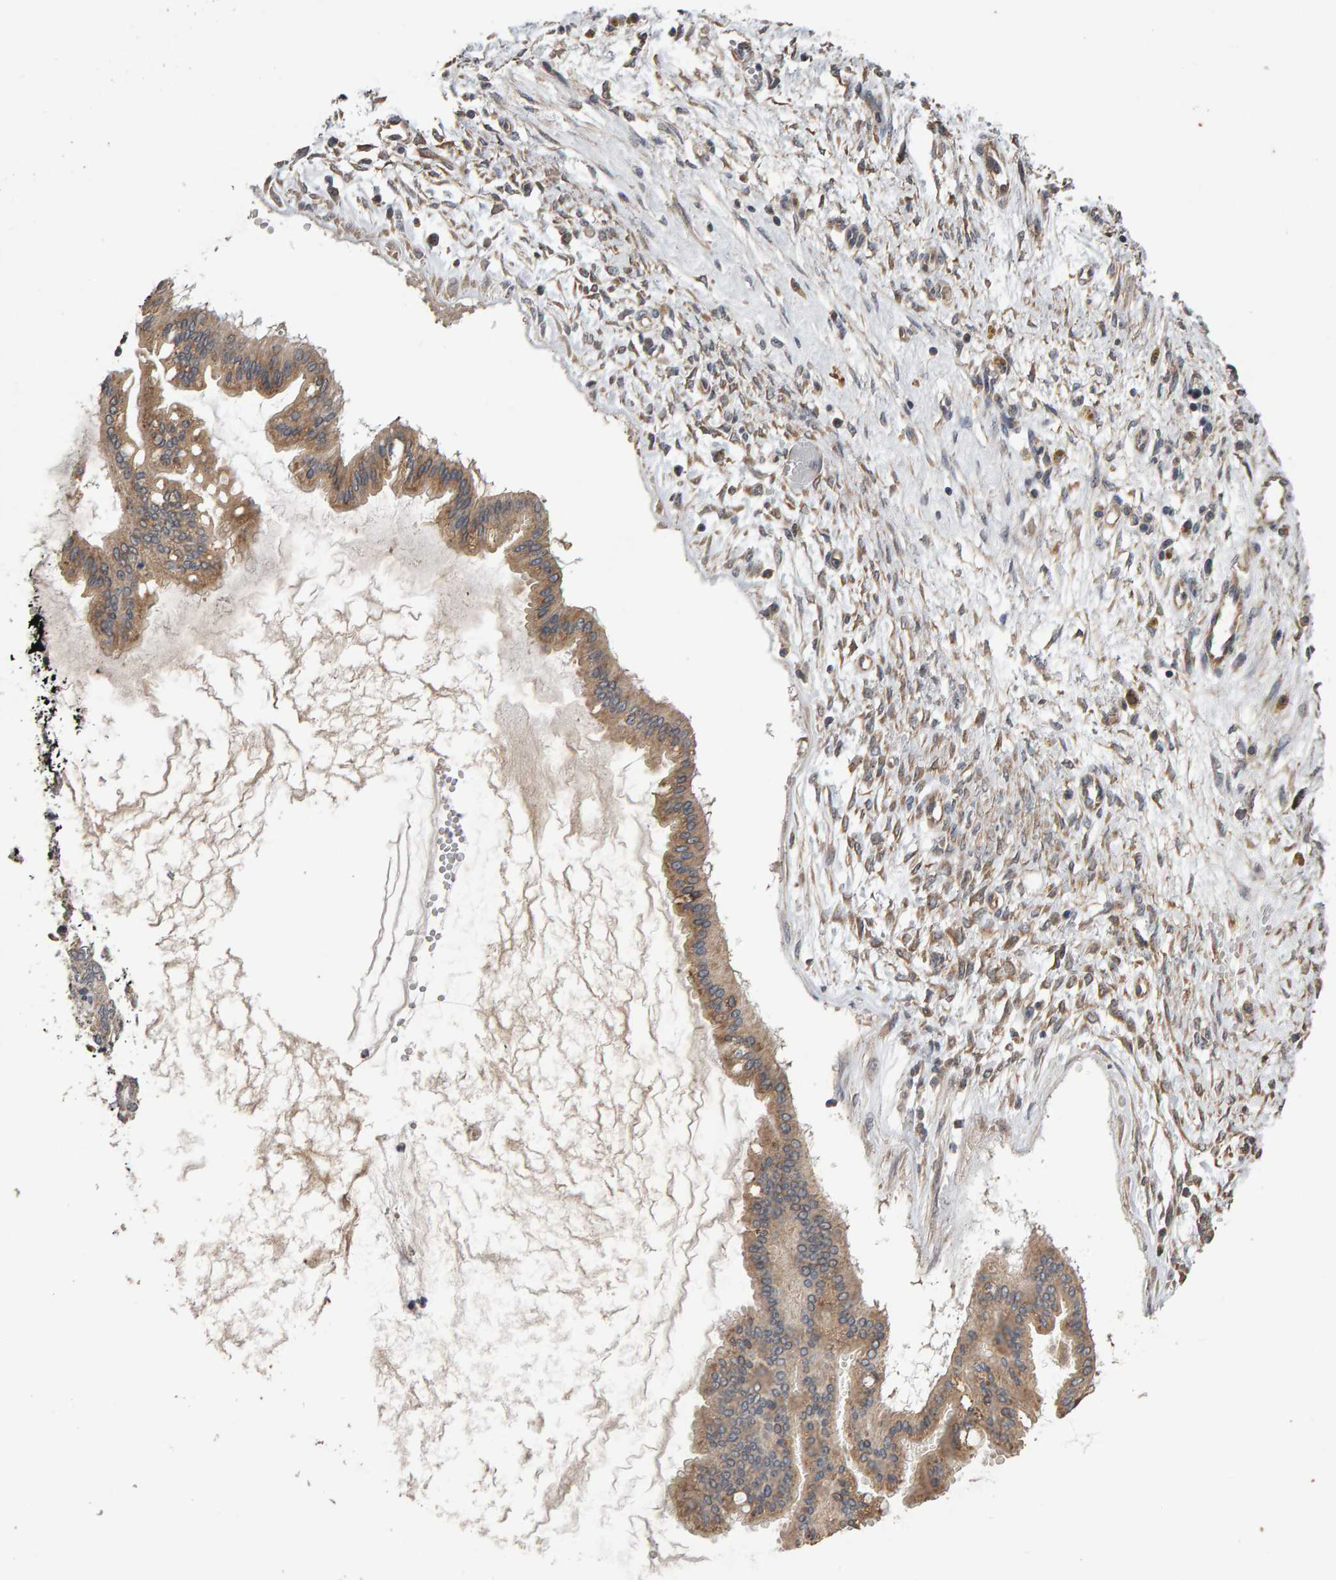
{"staining": {"intensity": "weak", "quantity": ">75%", "location": "cytoplasmic/membranous"}, "tissue": "ovarian cancer", "cell_type": "Tumor cells", "image_type": "cancer", "snomed": [{"axis": "morphology", "description": "Cystadenocarcinoma, mucinous, NOS"}, {"axis": "topography", "description": "Ovary"}], "caption": "Immunohistochemical staining of human ovarian cancer demonstrates low levels of weak cytoplasmic/membranous protein positivity in approximately >75% of tumor cells.", "gene": "COASY", "patient": {"sex": "female", "age": 73}}